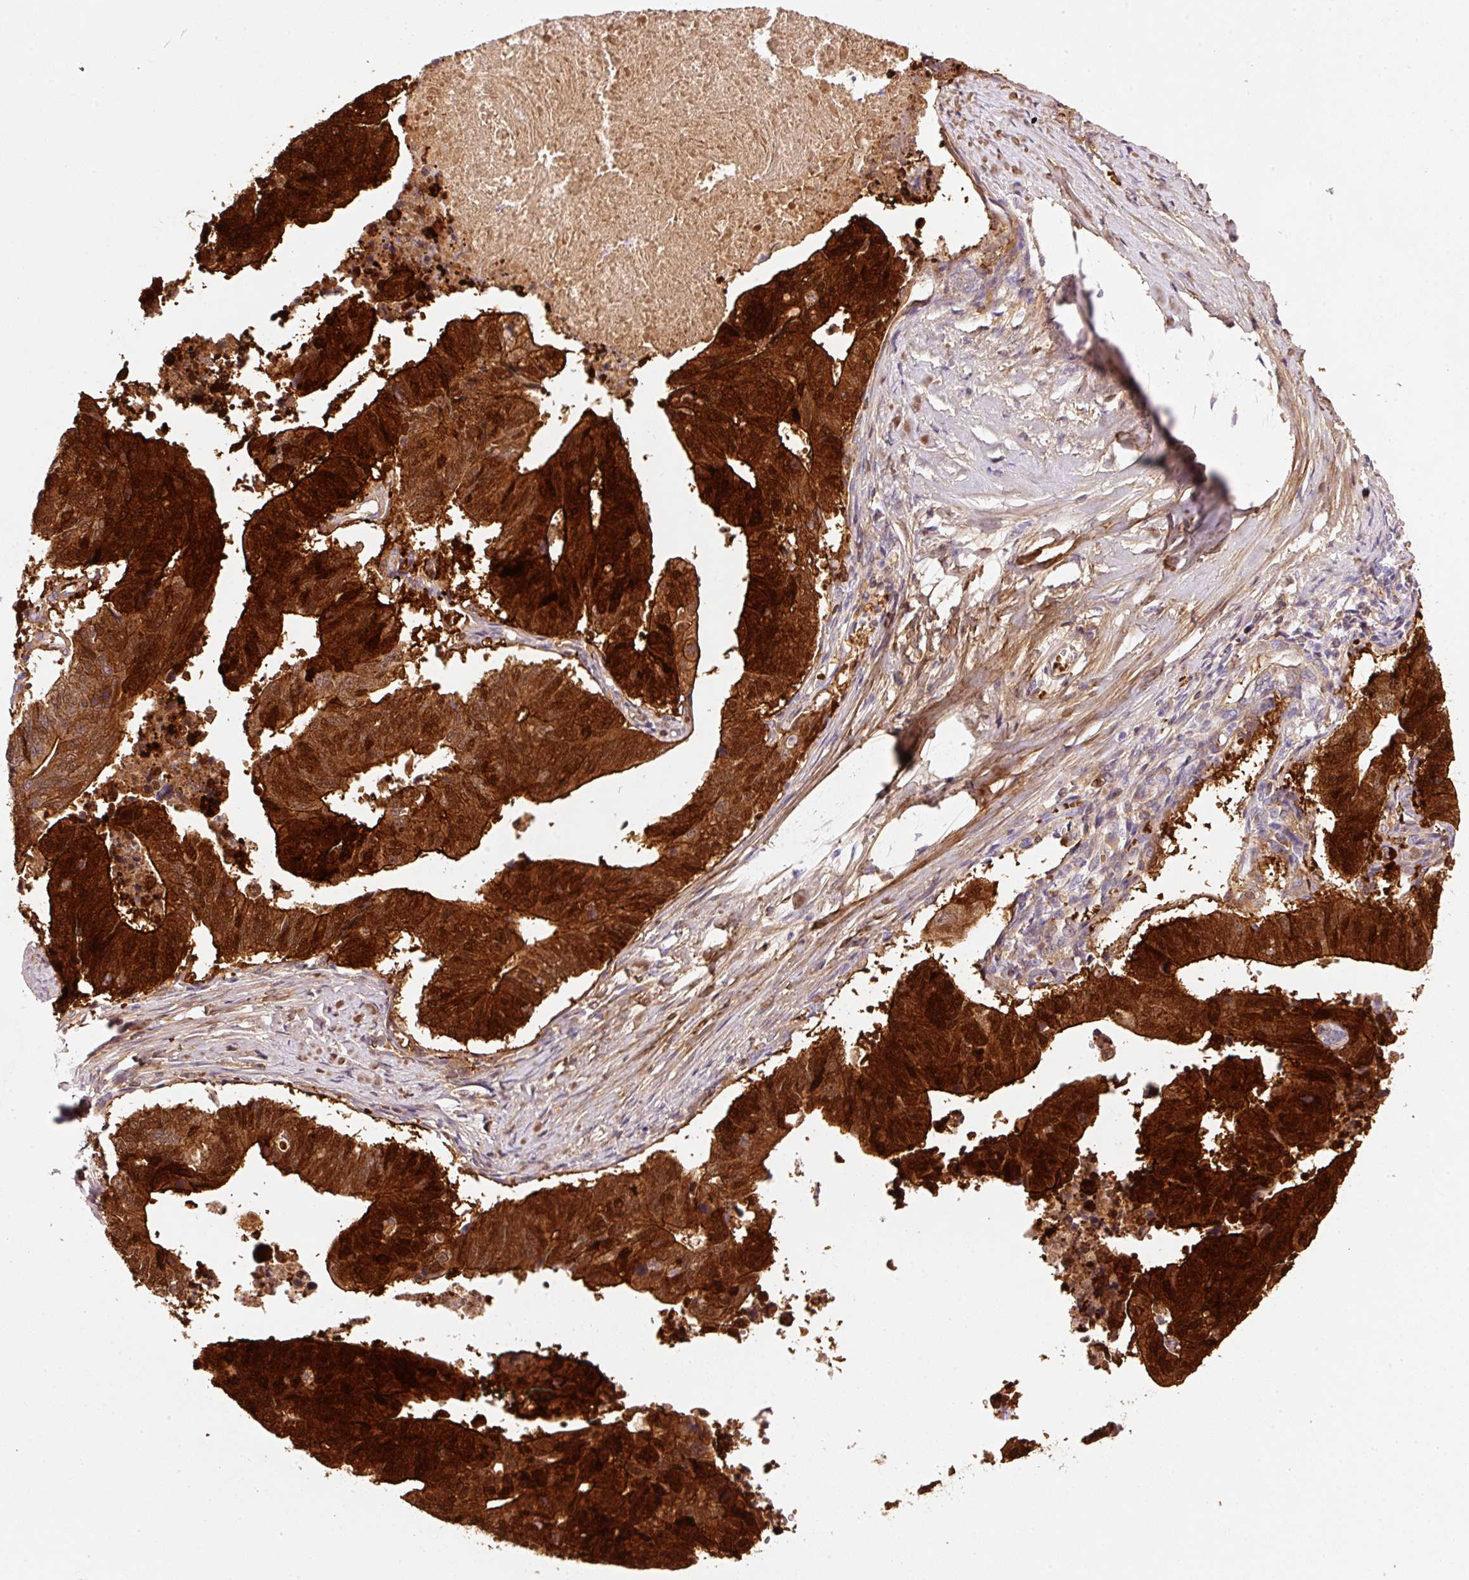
{"staining": {"intensity": "strong", "quantity": ">75%", "location": "cytoplasmic/membranous,nuclear"}, "tissue": "stomach cancer", "cell_type": "Tumor cells", "image_type": "cancer", "snomed": [{"axis": "morphology", "description": "Adenocarcinoma, NOS"}, {"axis": "topography", "description": "Stomach"}], "caption": "A high amount of strong cytoplasmic/membranous and nuclear expression is present in about >75% of tumor cells in adenocarcinoma (stomach) tissue. (Brightfield microscopy of DAB IHC at high magnification).", "gene": "SOS2", "patient": {"sex": "male", "age": 59}}